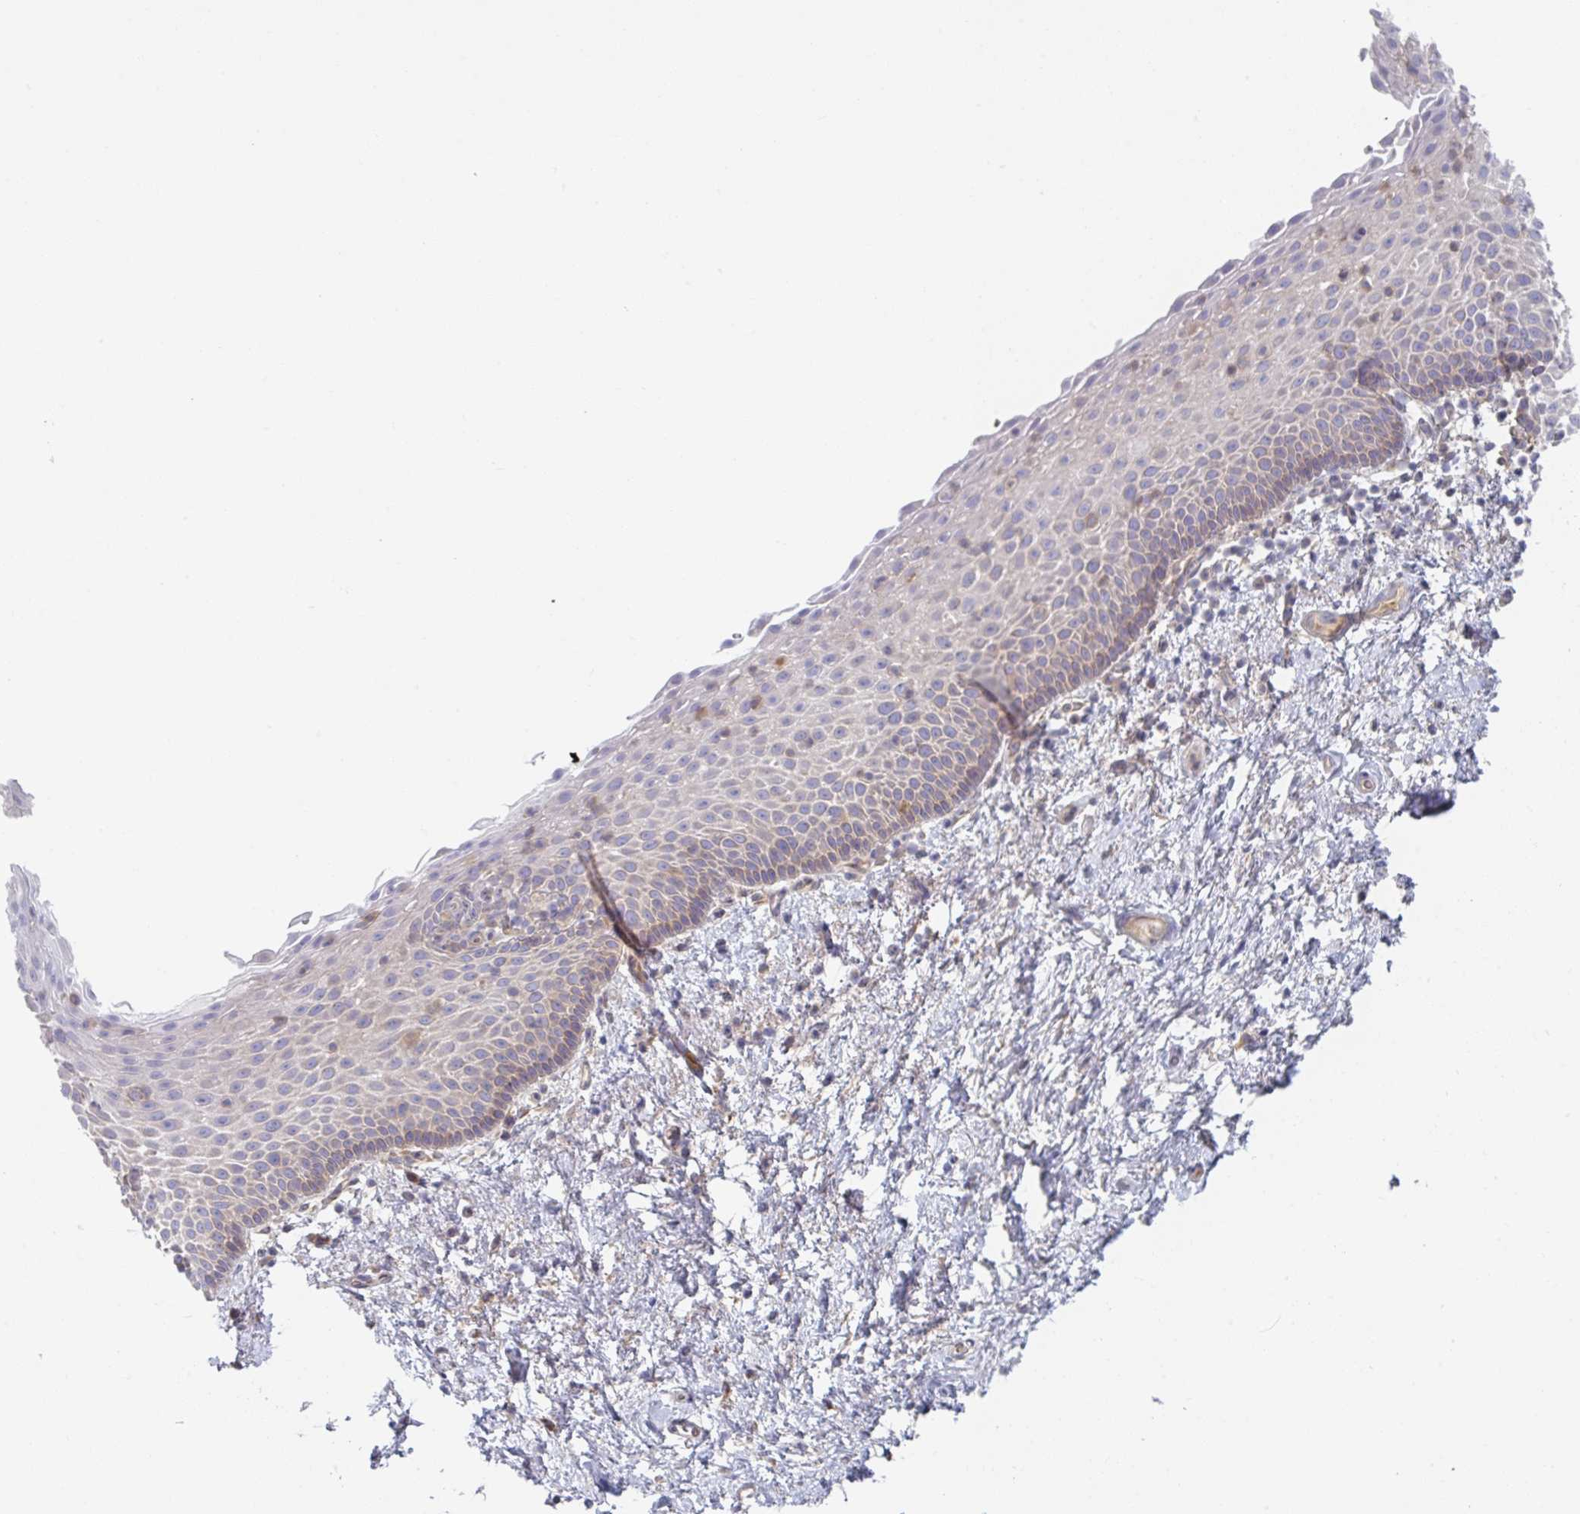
{"staining": {"intensity": "weak", "quantity": "25%-75%", "location": "cytoplasmic/membranous"}, "tissue": "vagina", "cell_type": "Squamous epithelial cells", "image_type": "normal", "snomed": [{"axis": "morphology", "description": "Normal tissue, NOS"}, {"axis": "topography", "description": "Vagina"}], "caption": "High-power microscopy captured an IHC photomicrograph of unremarkable vagina, revealing weak cytoplasmic/membranous expression in approximately 25%-75% of squamous epithelial cells.", "gene": "AMPD2", "patient": {"sex": "female", "age": 61}}